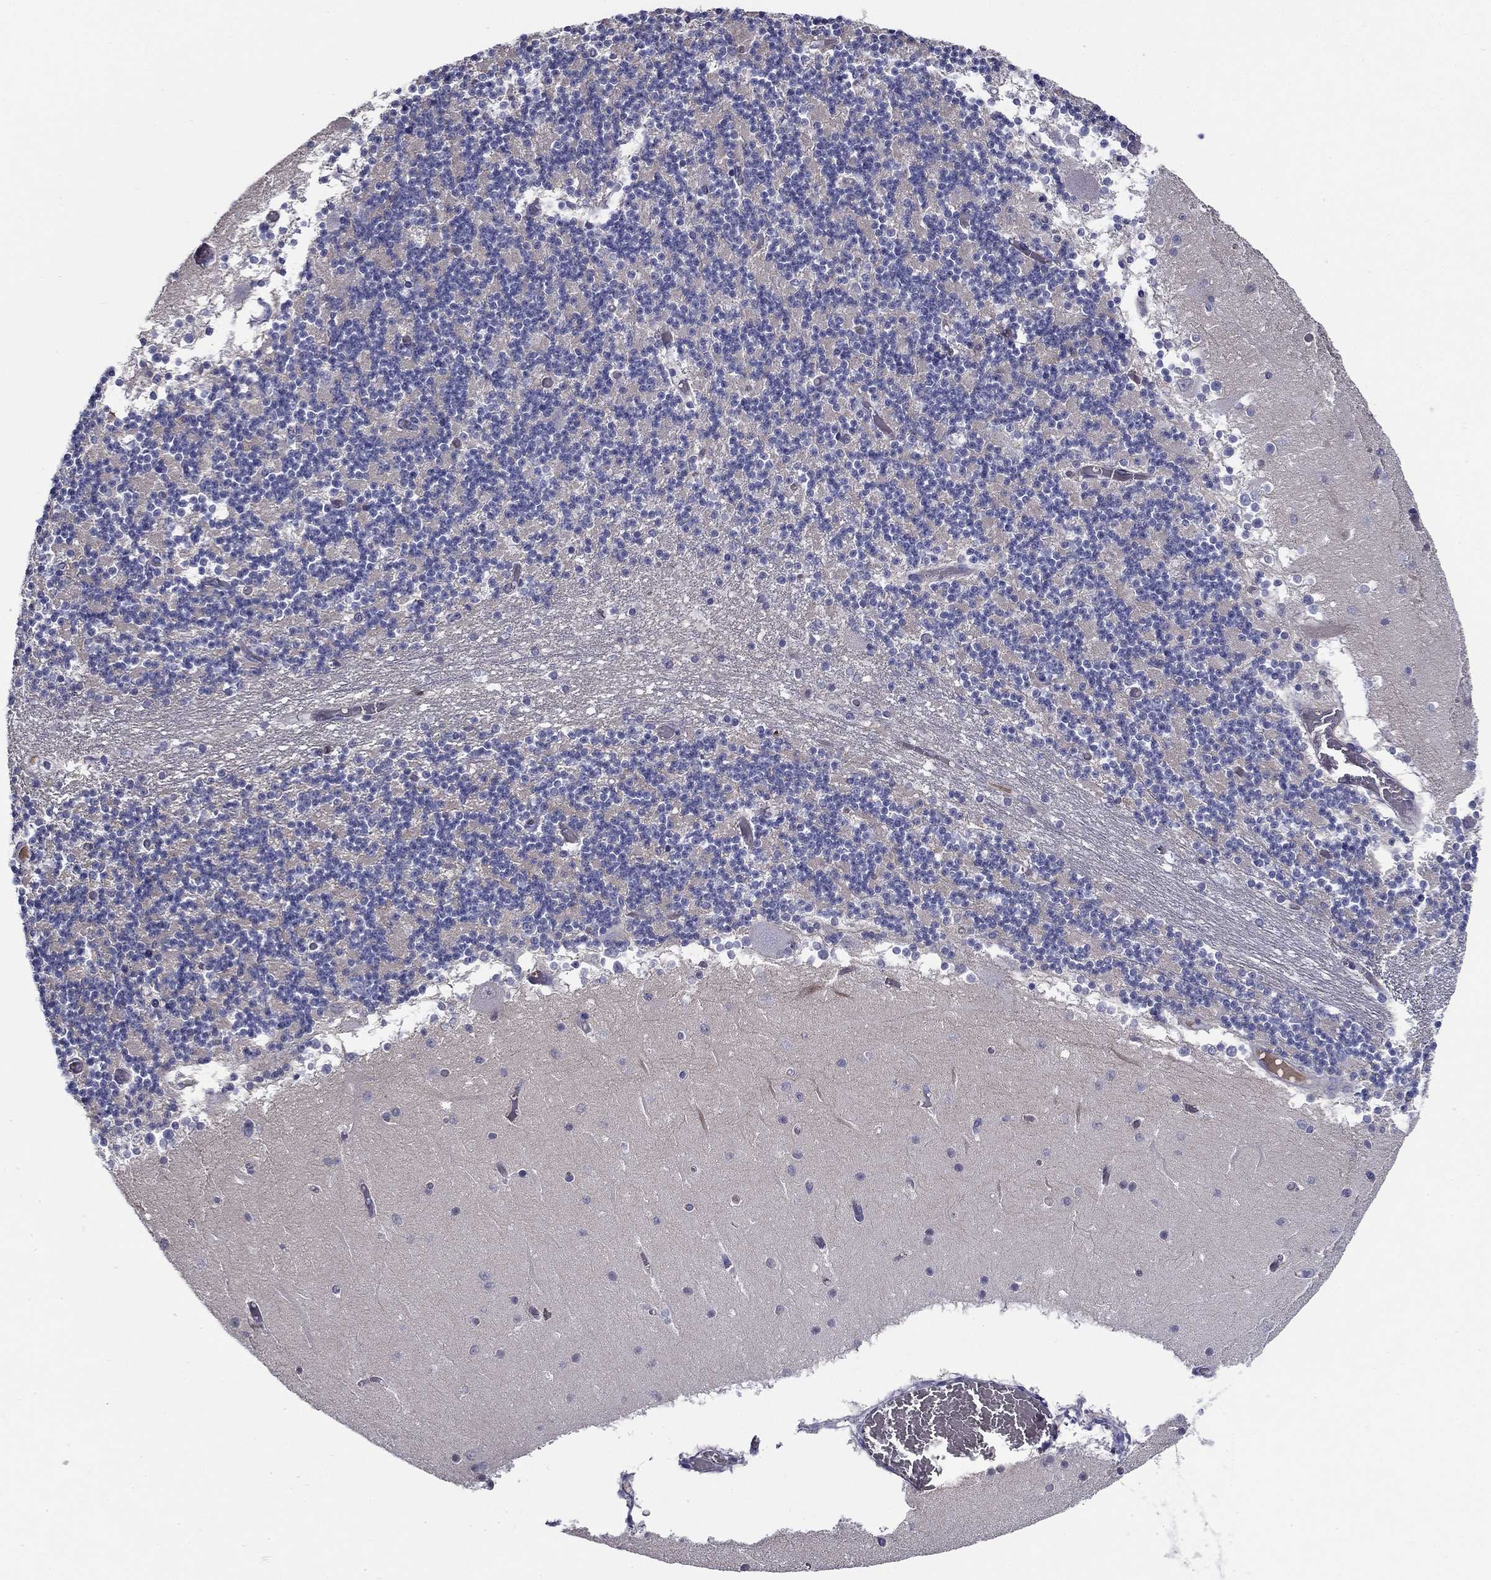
{"staining": {"intensity": "negative", "quantity": "none", "location": "none"}, "tissue": "cerebellum", "cell_type": "Cells in granular layer", "image_type": "normal", "snomed": [{"axis": "morphology", "description": "Normal tissue, NOS"}, {"axis": "topography", "description": "Cerebellum"}], "caption": "DAB (3,3'-diaminobenzidine) immunohistochemical staining of normal cerebellum displays no significant positivity in cells in granular layer.", "gene": "CPLX4", "patient": {"sex": "female", "age": 28}}